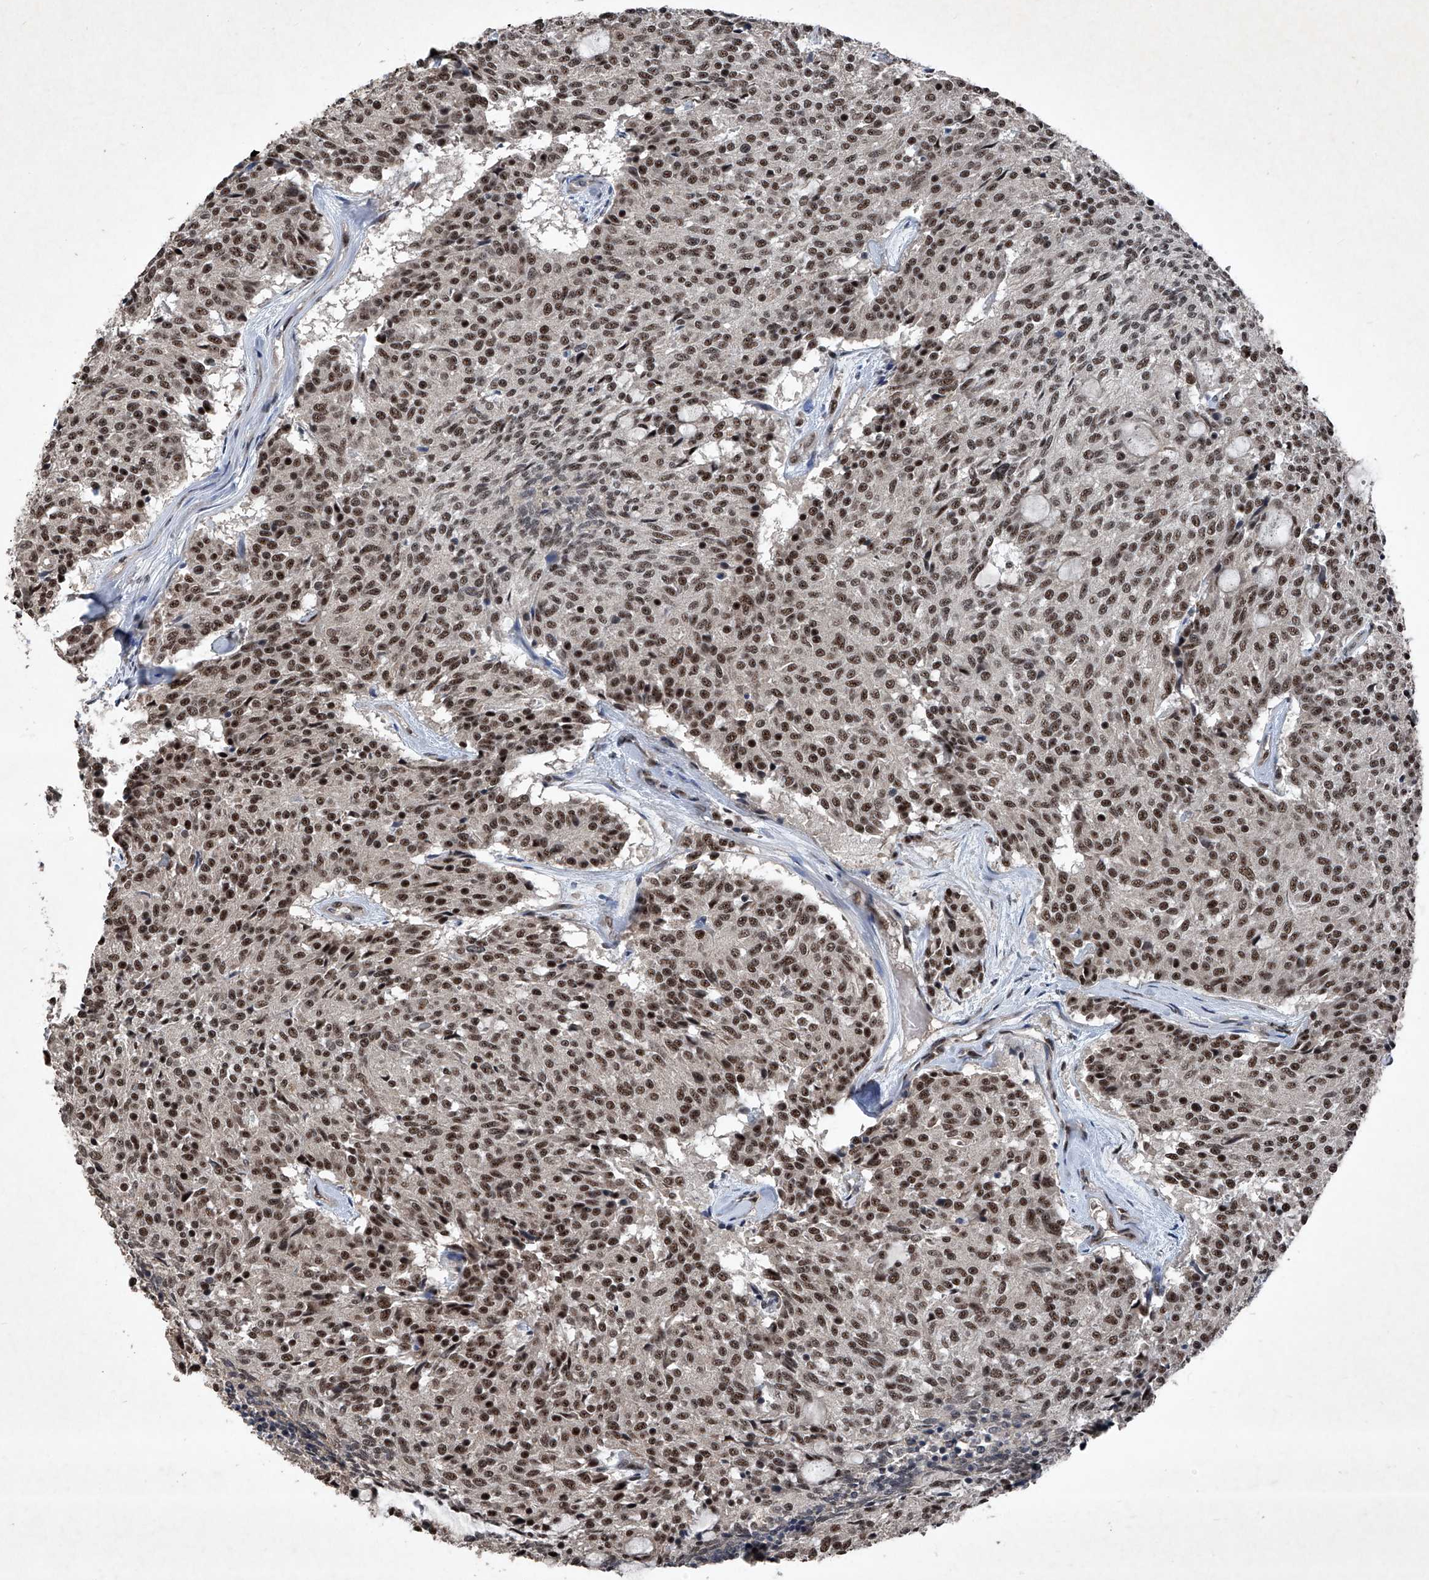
{"staining": {"intensity": "strong", "quantity": ">75%", "location": "nuclear"}, "tissue": "carcinoid", "cell_type": "Tumor cells", "image_type": "cancer", "snomed": [{"axis": "morphology", "description": "Carcinoid, malignant, NOS"}, {"axis": "topography", "description": "Pancreas"}], "caption": "Protein staining exhibits strong nuclear expression in approximately >75% of tumor cells in carcinoid (malignant).", "gene": "DDX39B", "patient": {"sex": "female", "age": 54}}